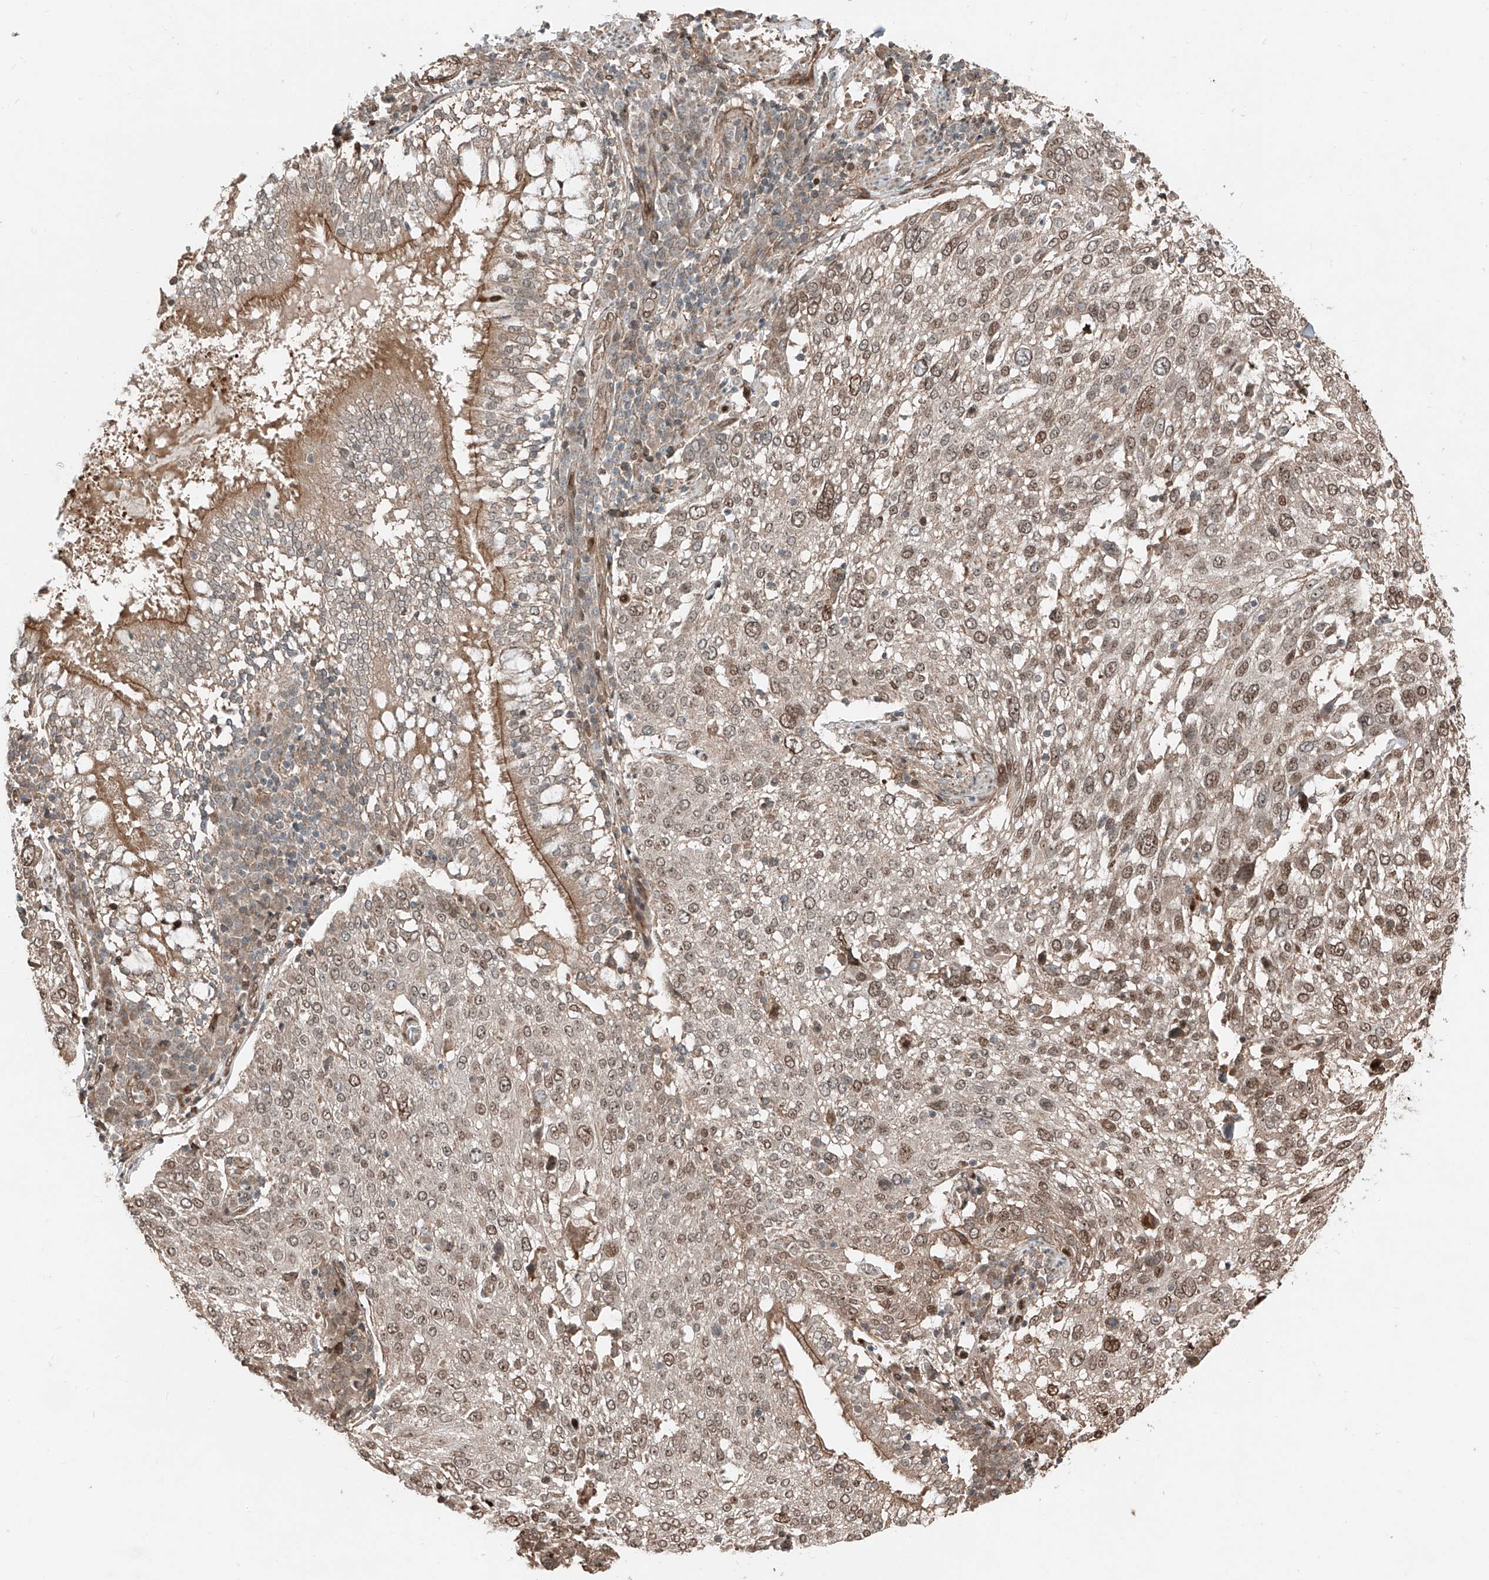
{"staining": {"intensity": "weak", "quantity": ">75%", "location": "nuclear"}, "tissue": "lung cancer", "cell_type": "Tumor cells", "image_type": "cancer", "snomed": [{"axis": "morphology", "description": "Squamous cell carcinoma, NOS"}, {"axis": "topography", "description": "Lung"}], "caption": "Immunohistochemical staining of human lung cancer reveals low levels of weak nuclear protein positivity in about >75% of tumor cells.", "gene": "CEP162", "patient": {"sex": "male", "age": 65}}